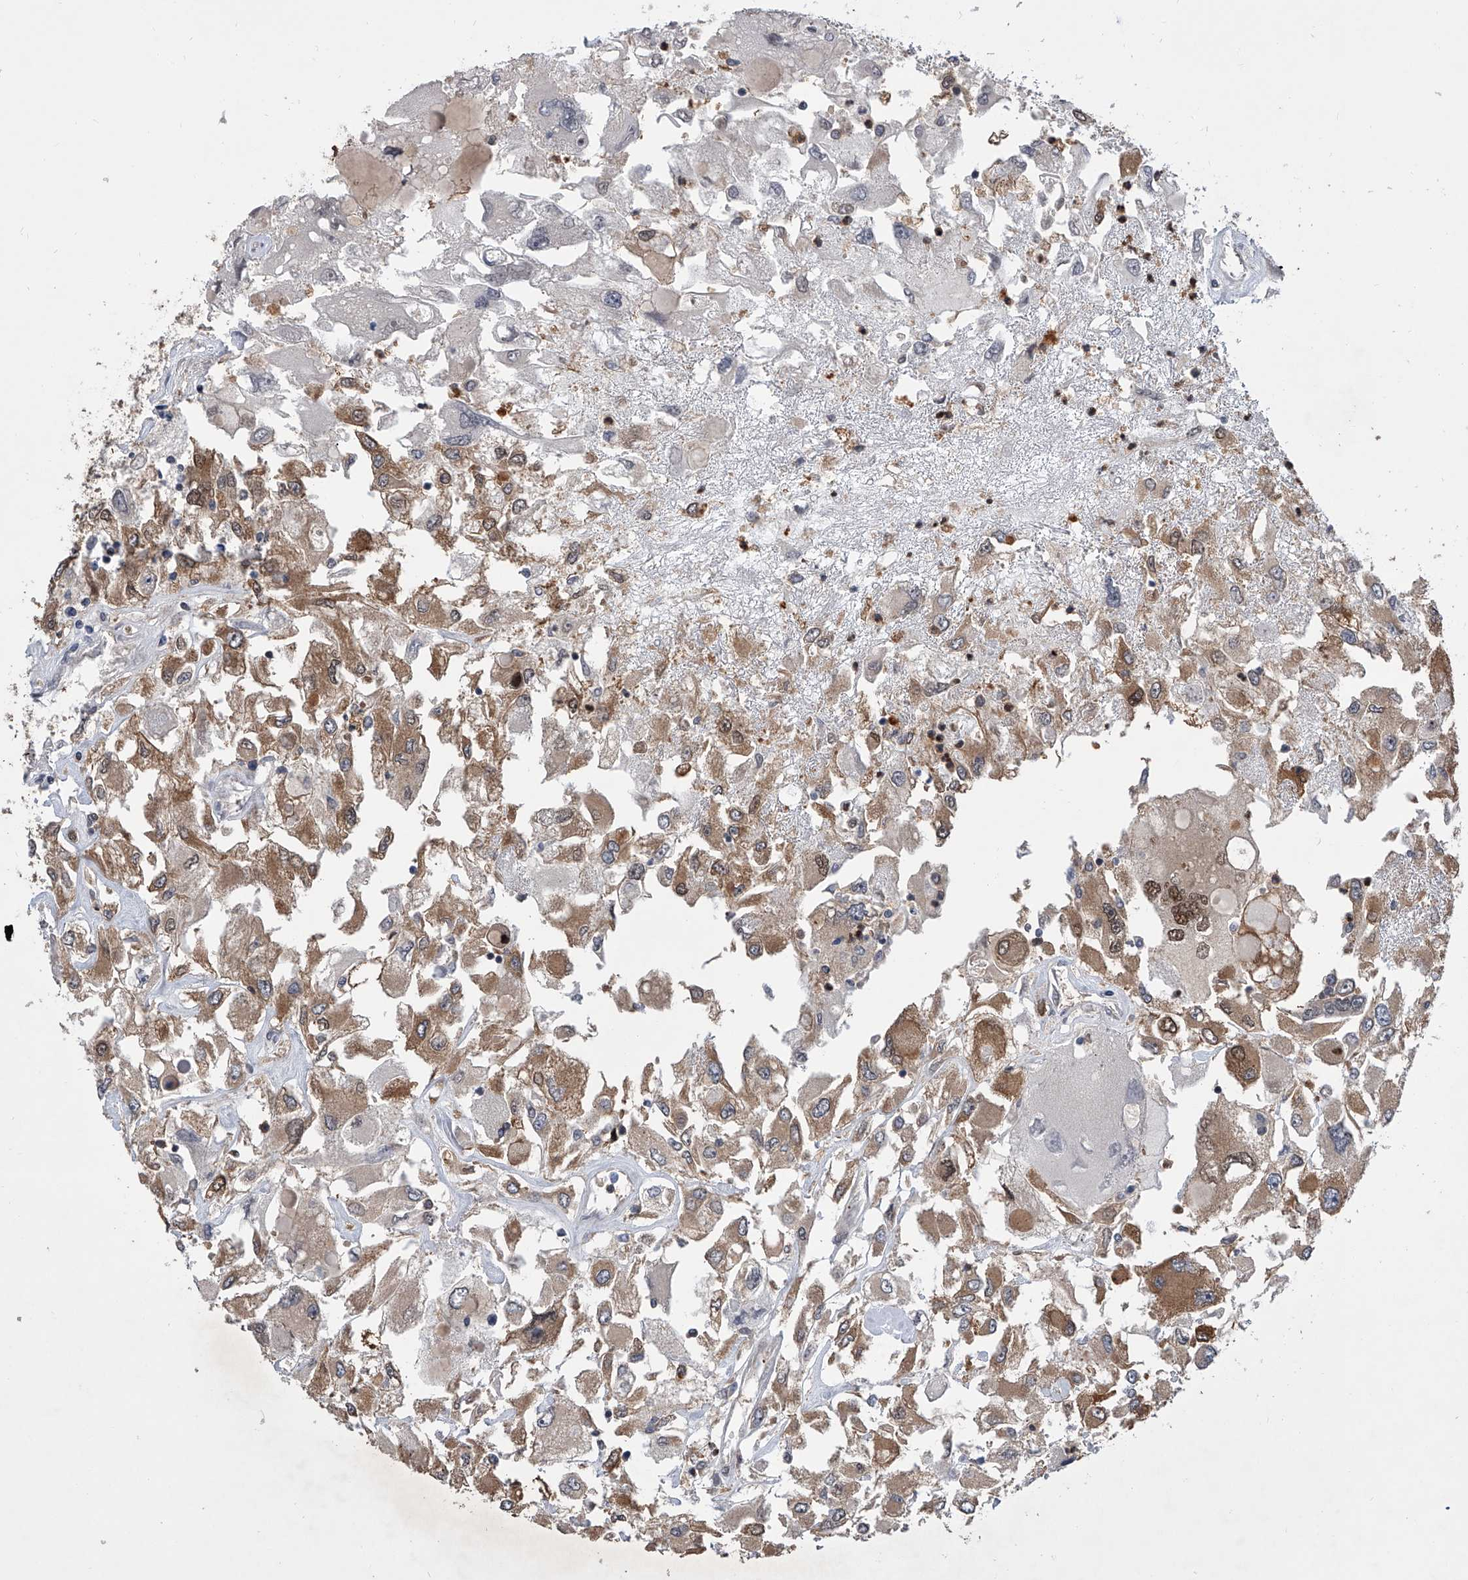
{"staining": {"intensity": "moderate", "quantity": ">75%", "location": "cytoplasmic/membranous"}, "tissue": "renal cancer", "cell_type": "Tumor cells", "image_type": "cancer", "snomed": [{"axis": "morphology", "description": "Adenocarcinoma, NOS"}, {"axis": "topography", "description": "Kidney"}], "caption": "Immunohistochemical staining of human renal cancer (adenocarcinoma) displays moderate cytoplasmic/membranous protein positivity in approximately >75% of tumor cells.", "gene": "BHLHE23", "patient": {"sex": "female", "age": 52}}